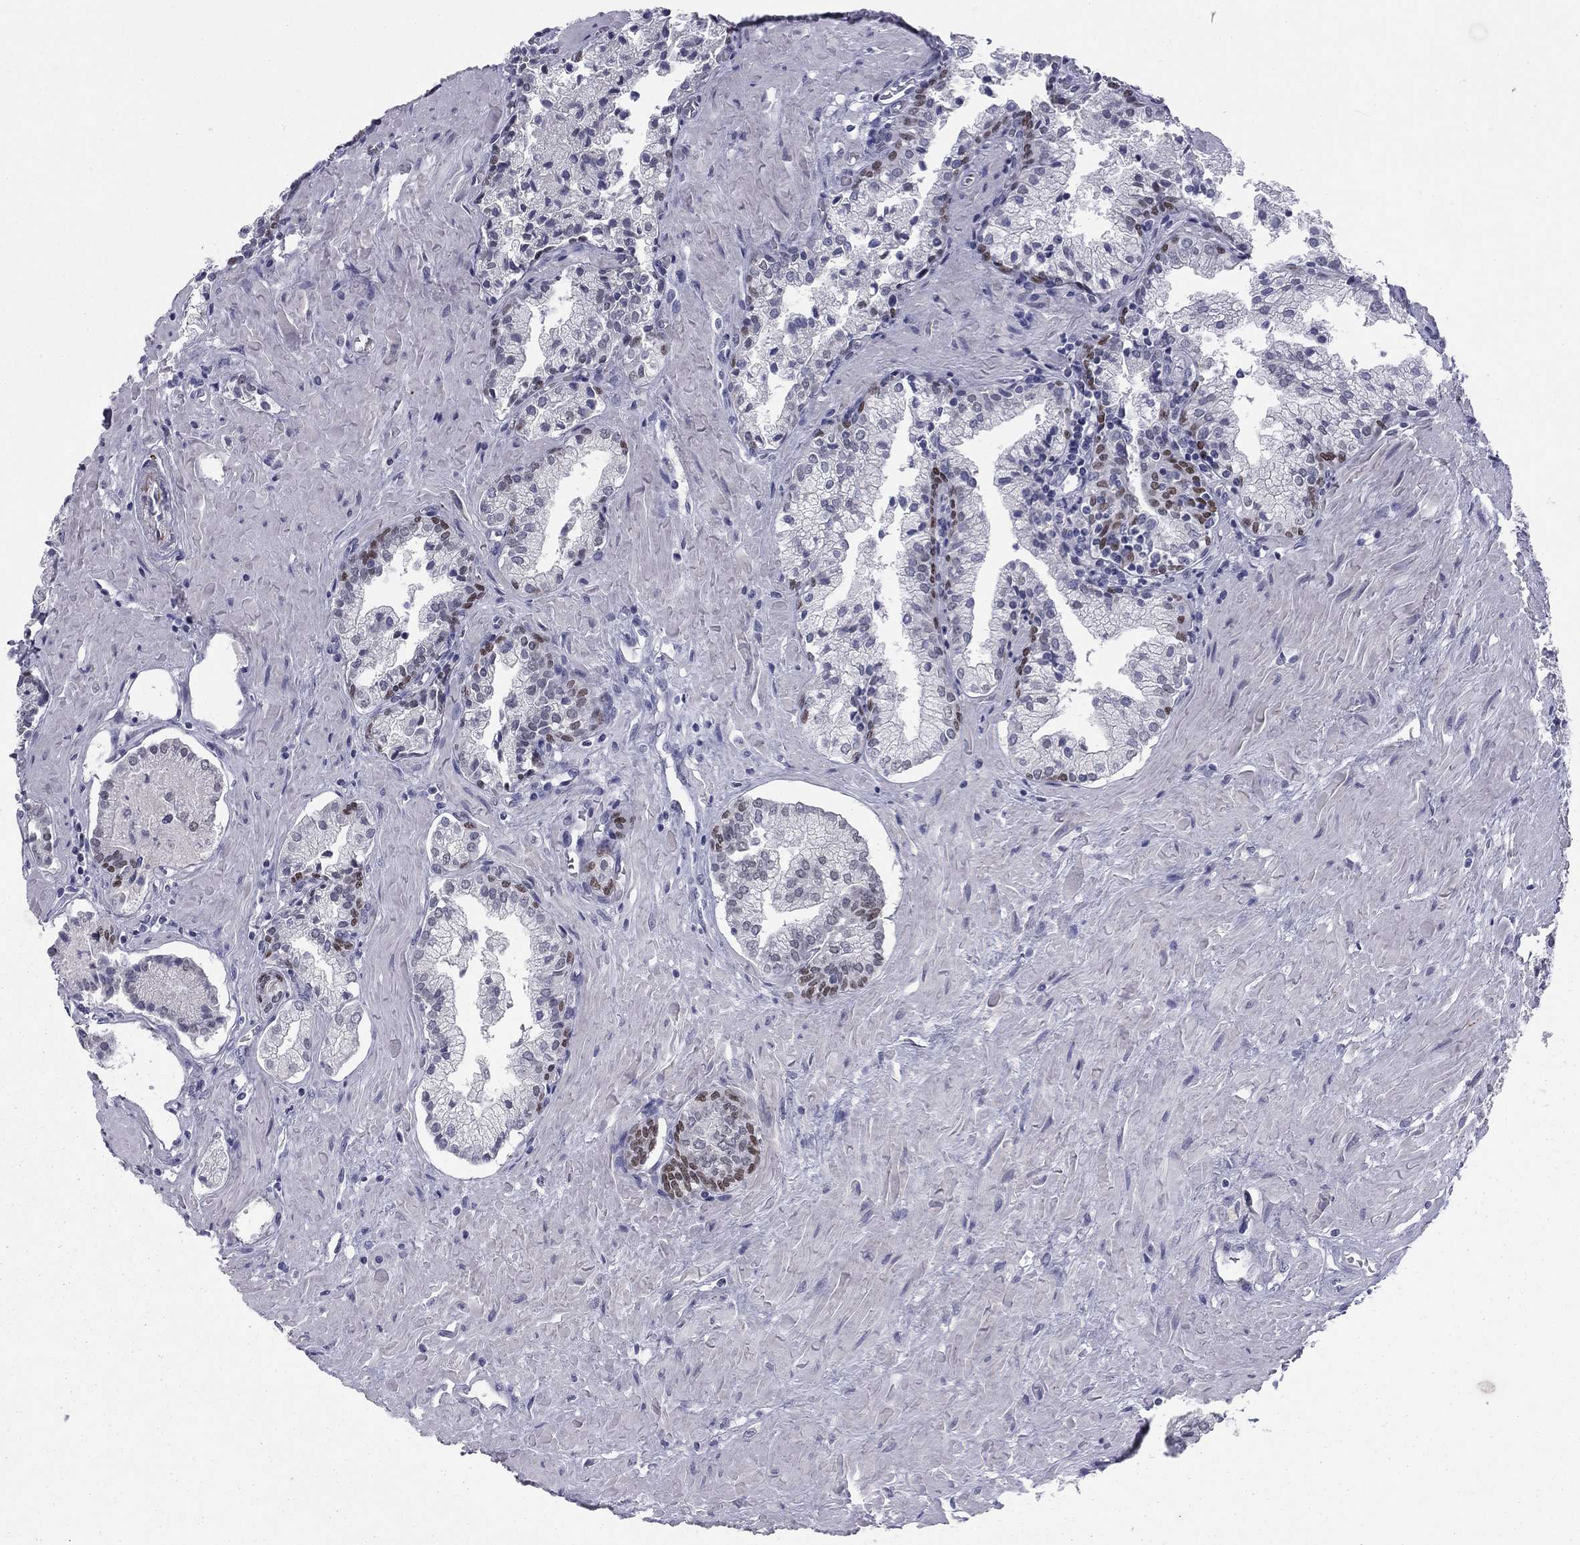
{"staining": {"intensity": "negative", "quantity": "none", "location": "none"}, "tissue": "prostate cancer", "cell_type": "Tumor cells", "image_type": "cancer", "snomed": [{"axis": "morphology", "description": "Adenocarcinoma, NOS"}, {"axis": "topography", "description": "Prostate and seminal vesicle, NOS"}, {"axis": "topography", "description": "Prostate"}], "caption": "This is an immunohistochemistry image of human prostate adenocarcinoma. There is no staining in tumor cells.", "gene": "TFAP2B", "patient": {"sex": "male", "age": 44}}